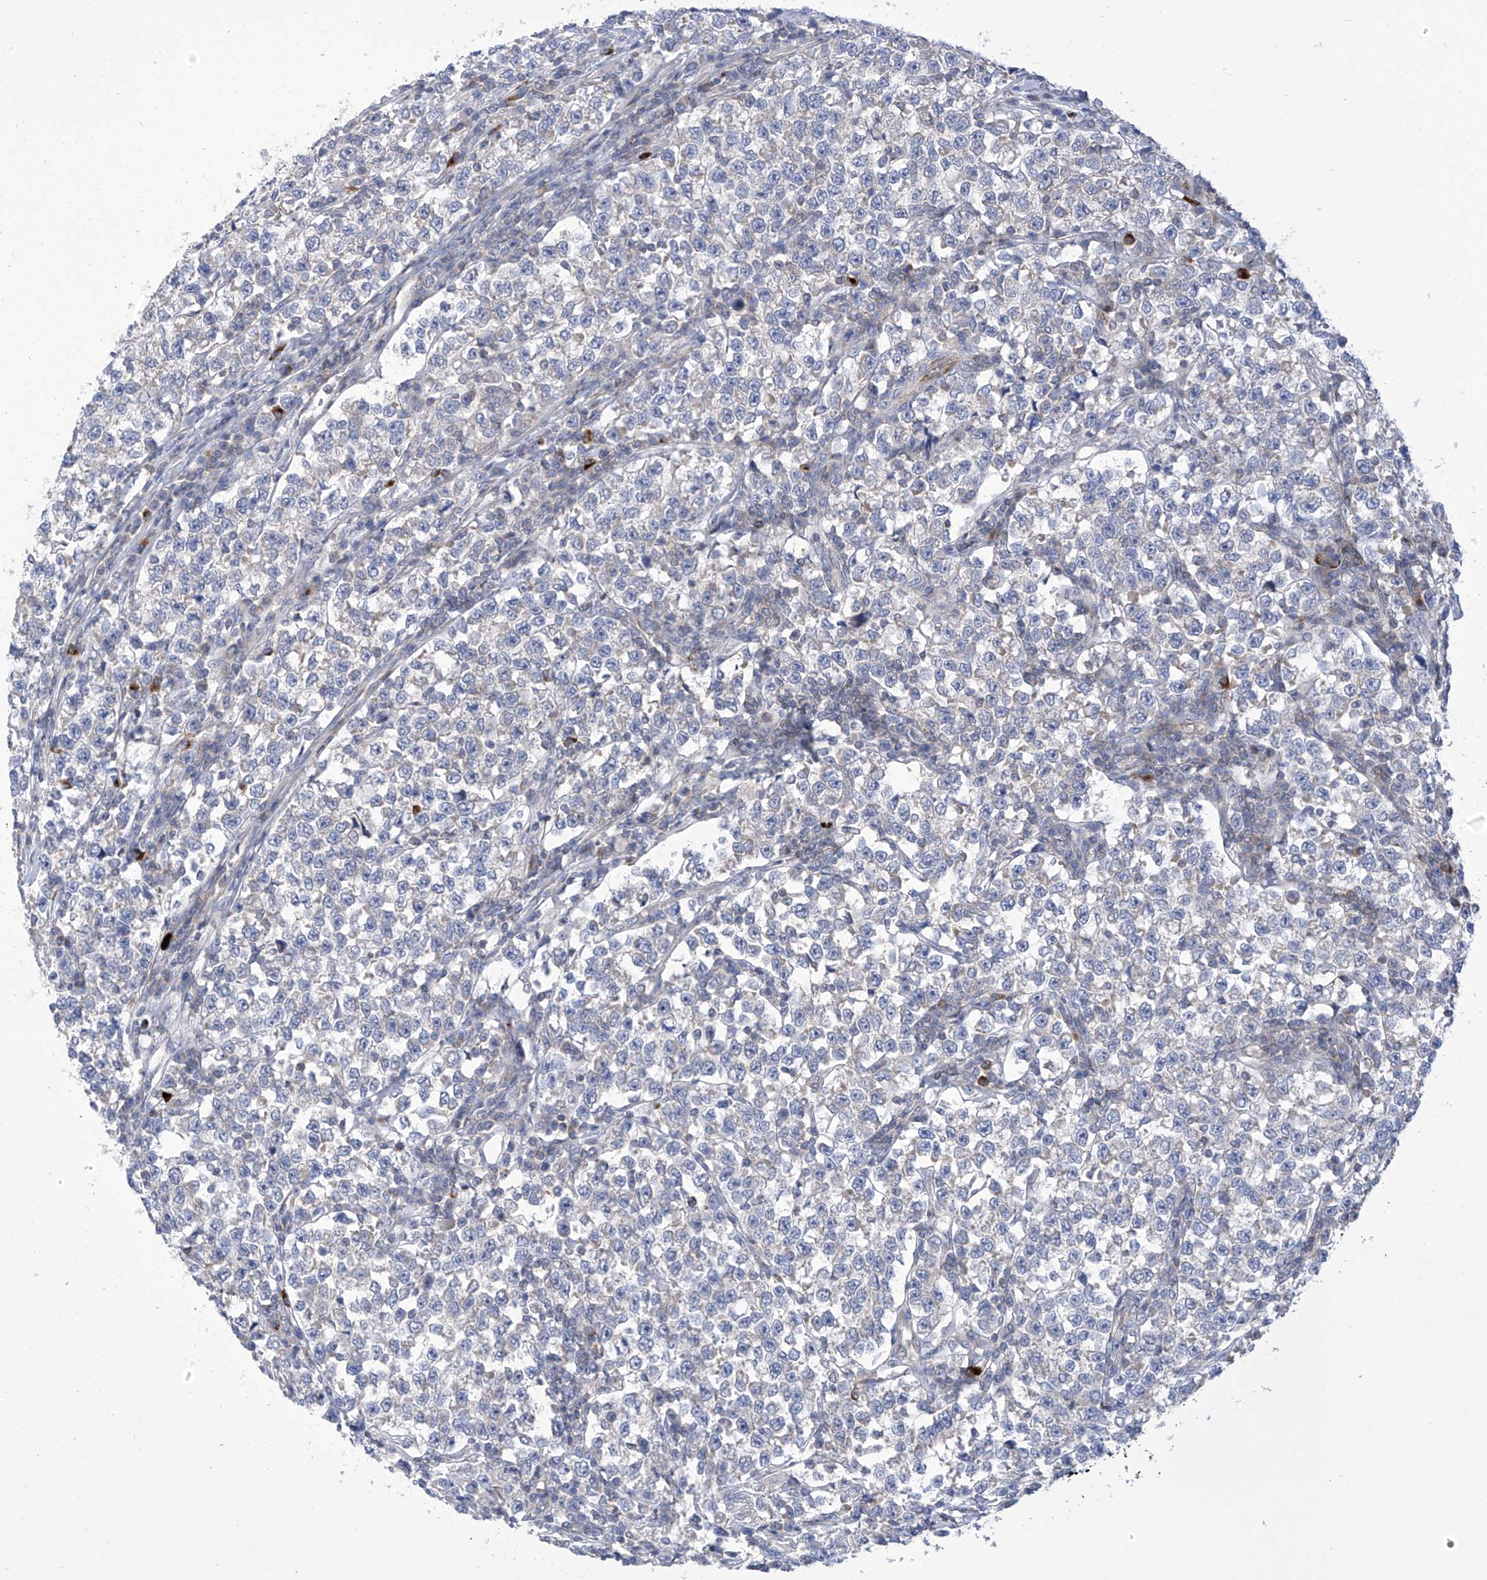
{"staining": {"intensity": "negative", "quantity": "none", "location": "none"}, "tissue": "testis cancer", "cell_type": "Tumor cells", "image_type": "cancer", "snomed": [{"axis": "morphology", "description": "Normal tissue, NOS"}, {"axis": "morphology", "description": "Seminoma, NOS"}, {"axis": "topography", "description": "Testis"}], "caption": "Testis cancer was stained to show a protein in brown. There is no significant expression in tumor cells.", "gene": "IBA57", "patient": {"sex": "male", "age": 43}}